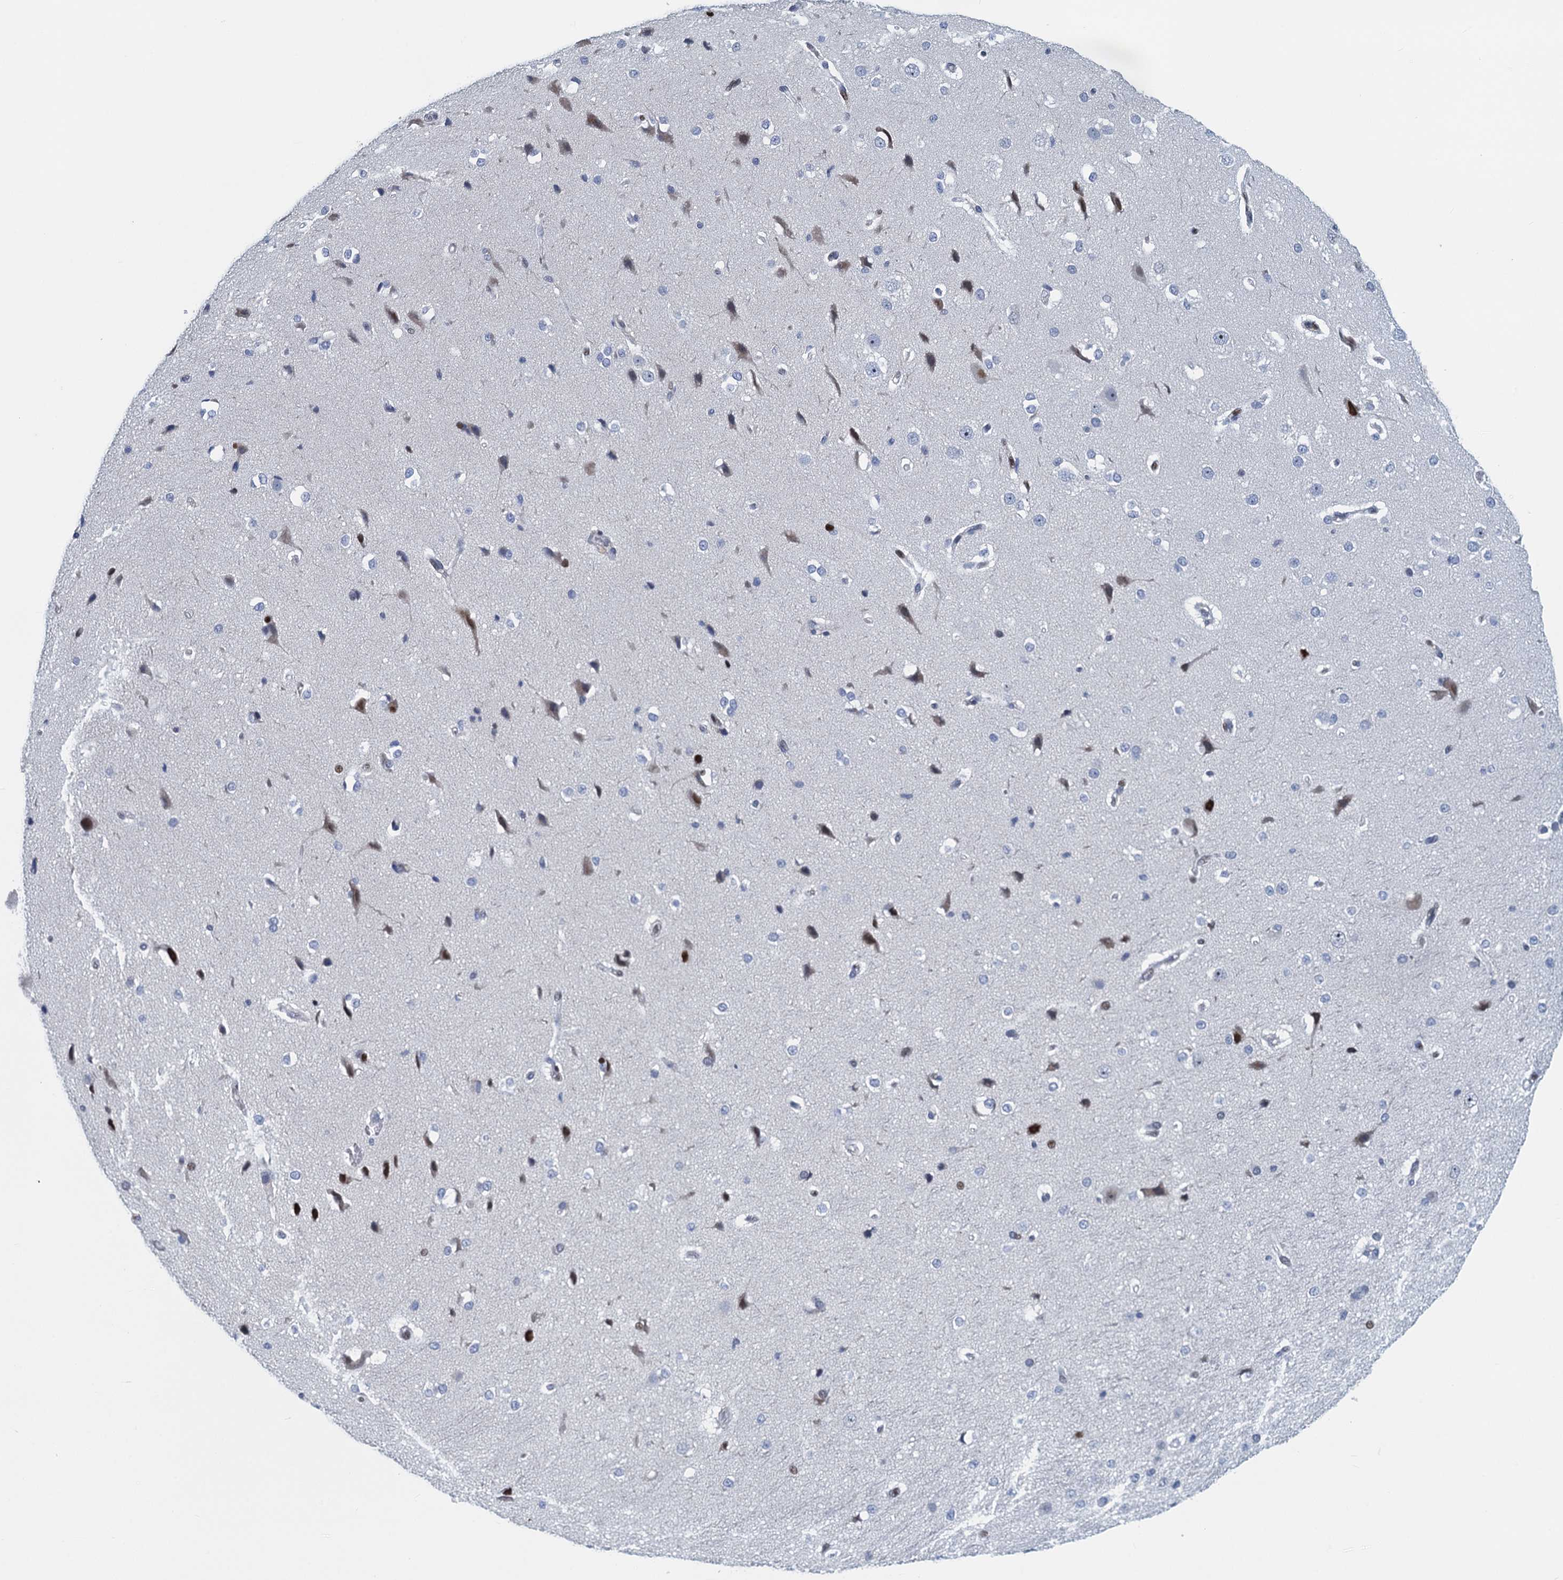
{"staining": {"intensity": "negative", "quantity": "none", "location": "none"}, "tissue": "cerebral cortex", "cell_type": "Endothelial cells", "image_type": "normal", "snomed": [{"axis": "morphology", "description": "Normal tissue, NOS"}, {"axis": "morphology", "description": "Developmental malformation"}, {"axis": "topography", "description": "Cerebral cortex"}], "caption": "Human cerebral cortex stained for a protein using immunohistochemistry exhibits no positivity in endothelial cells.", "gene": "ANKRD13D", "patient": {"sex": "female", "age": 30}}